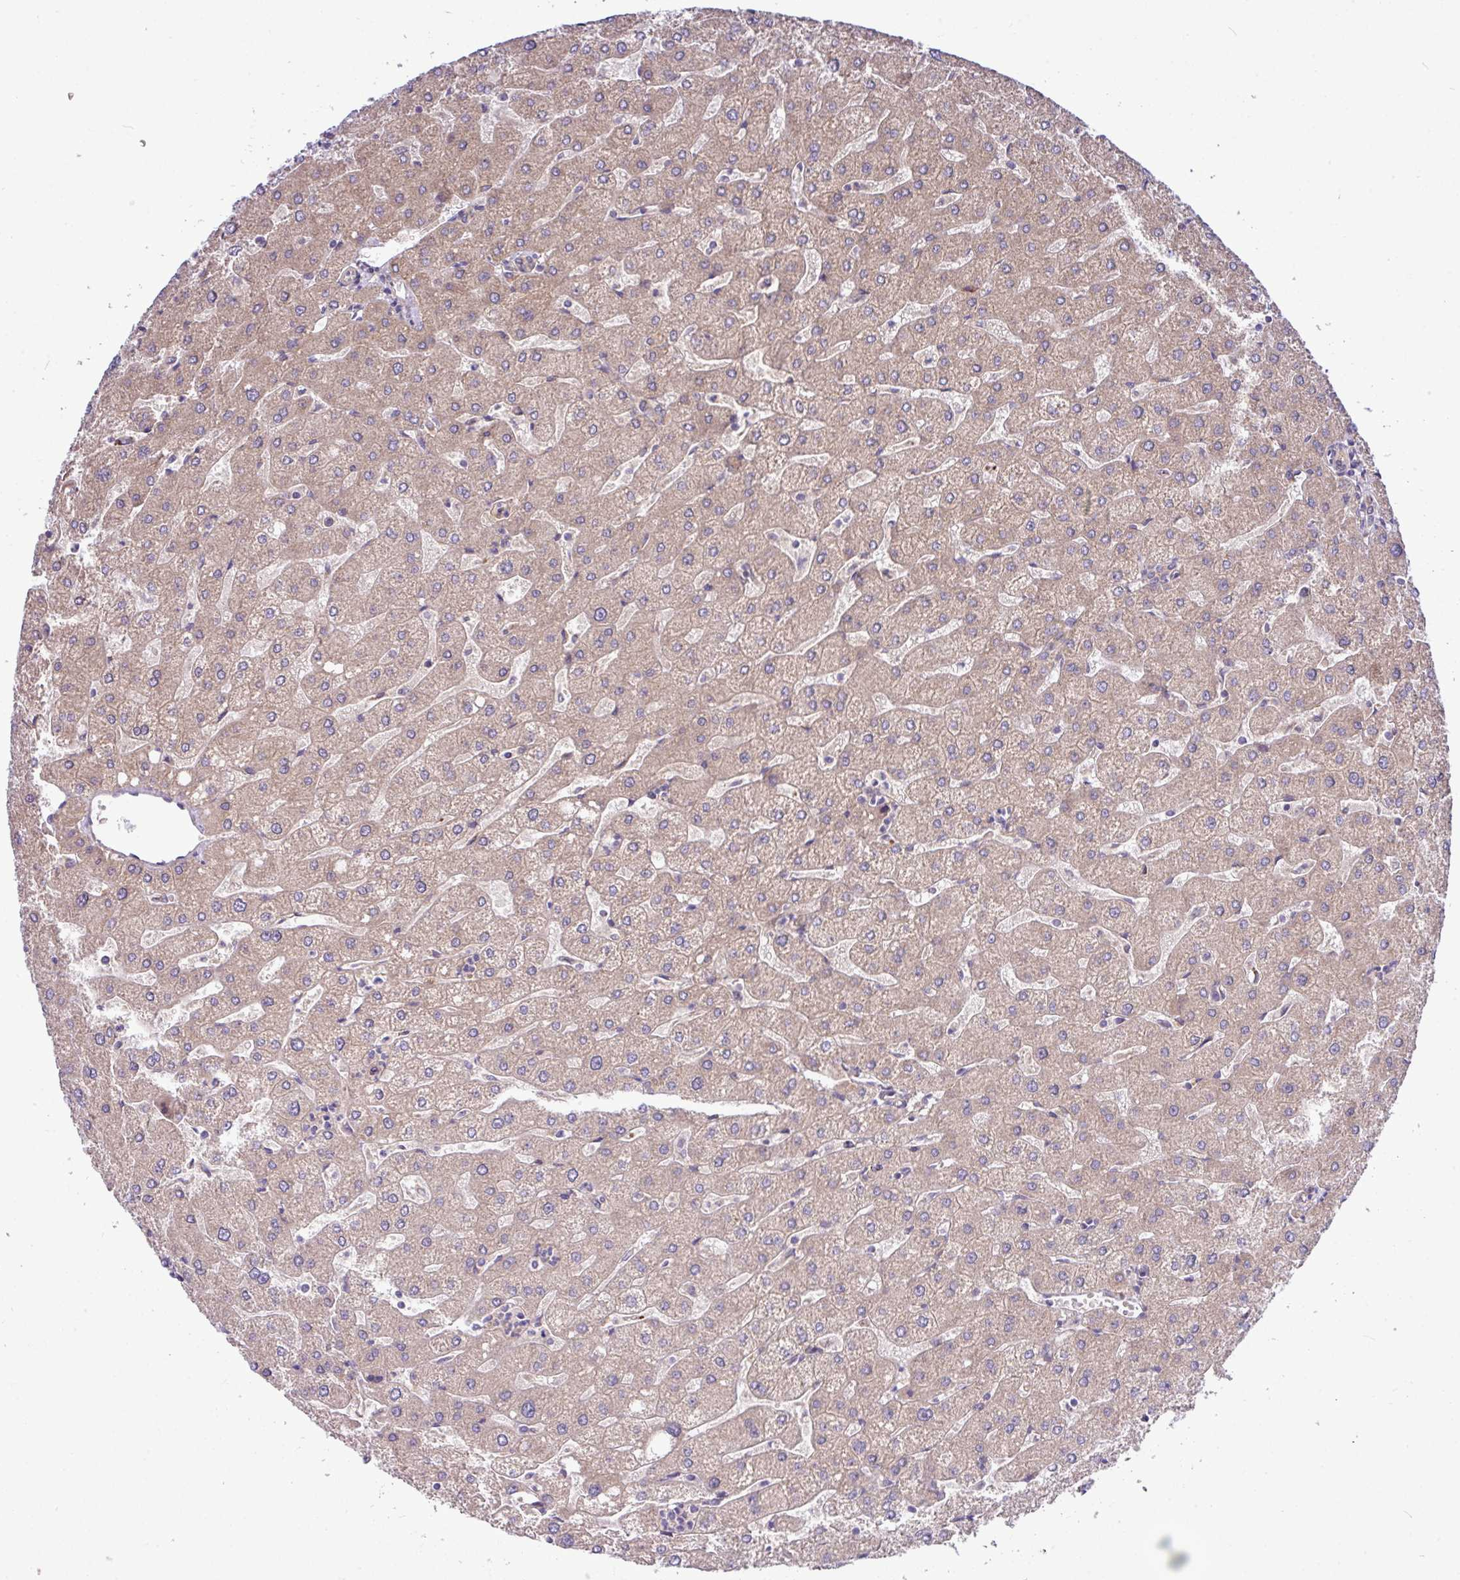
{"staining": {"intensity": "weak", "quantity": "<25%", "location": "cytoplasmic/membranous"}, "tissue": "liver", "cell_type": "Cholangiocytes", "image_type": "normal", "snomed": [{"axis": "morphology", "description": "Normal tissue, NOS"}, {"axis": "topography", "description": "Liver"}], "caption": "An immunohistochemistry micrograph of unremarkable liver is shown. There is no staining in cholangiocytes of liver. The staining was performed using DAB (3,3'-diaminobenzidine) to visualize the protein expression in brown, while the nuclei were stained in blue with hematoxylin (Magnification: 20x).", "gene": "TM2D2", "patient": {"sex": "male", "age": 67}}